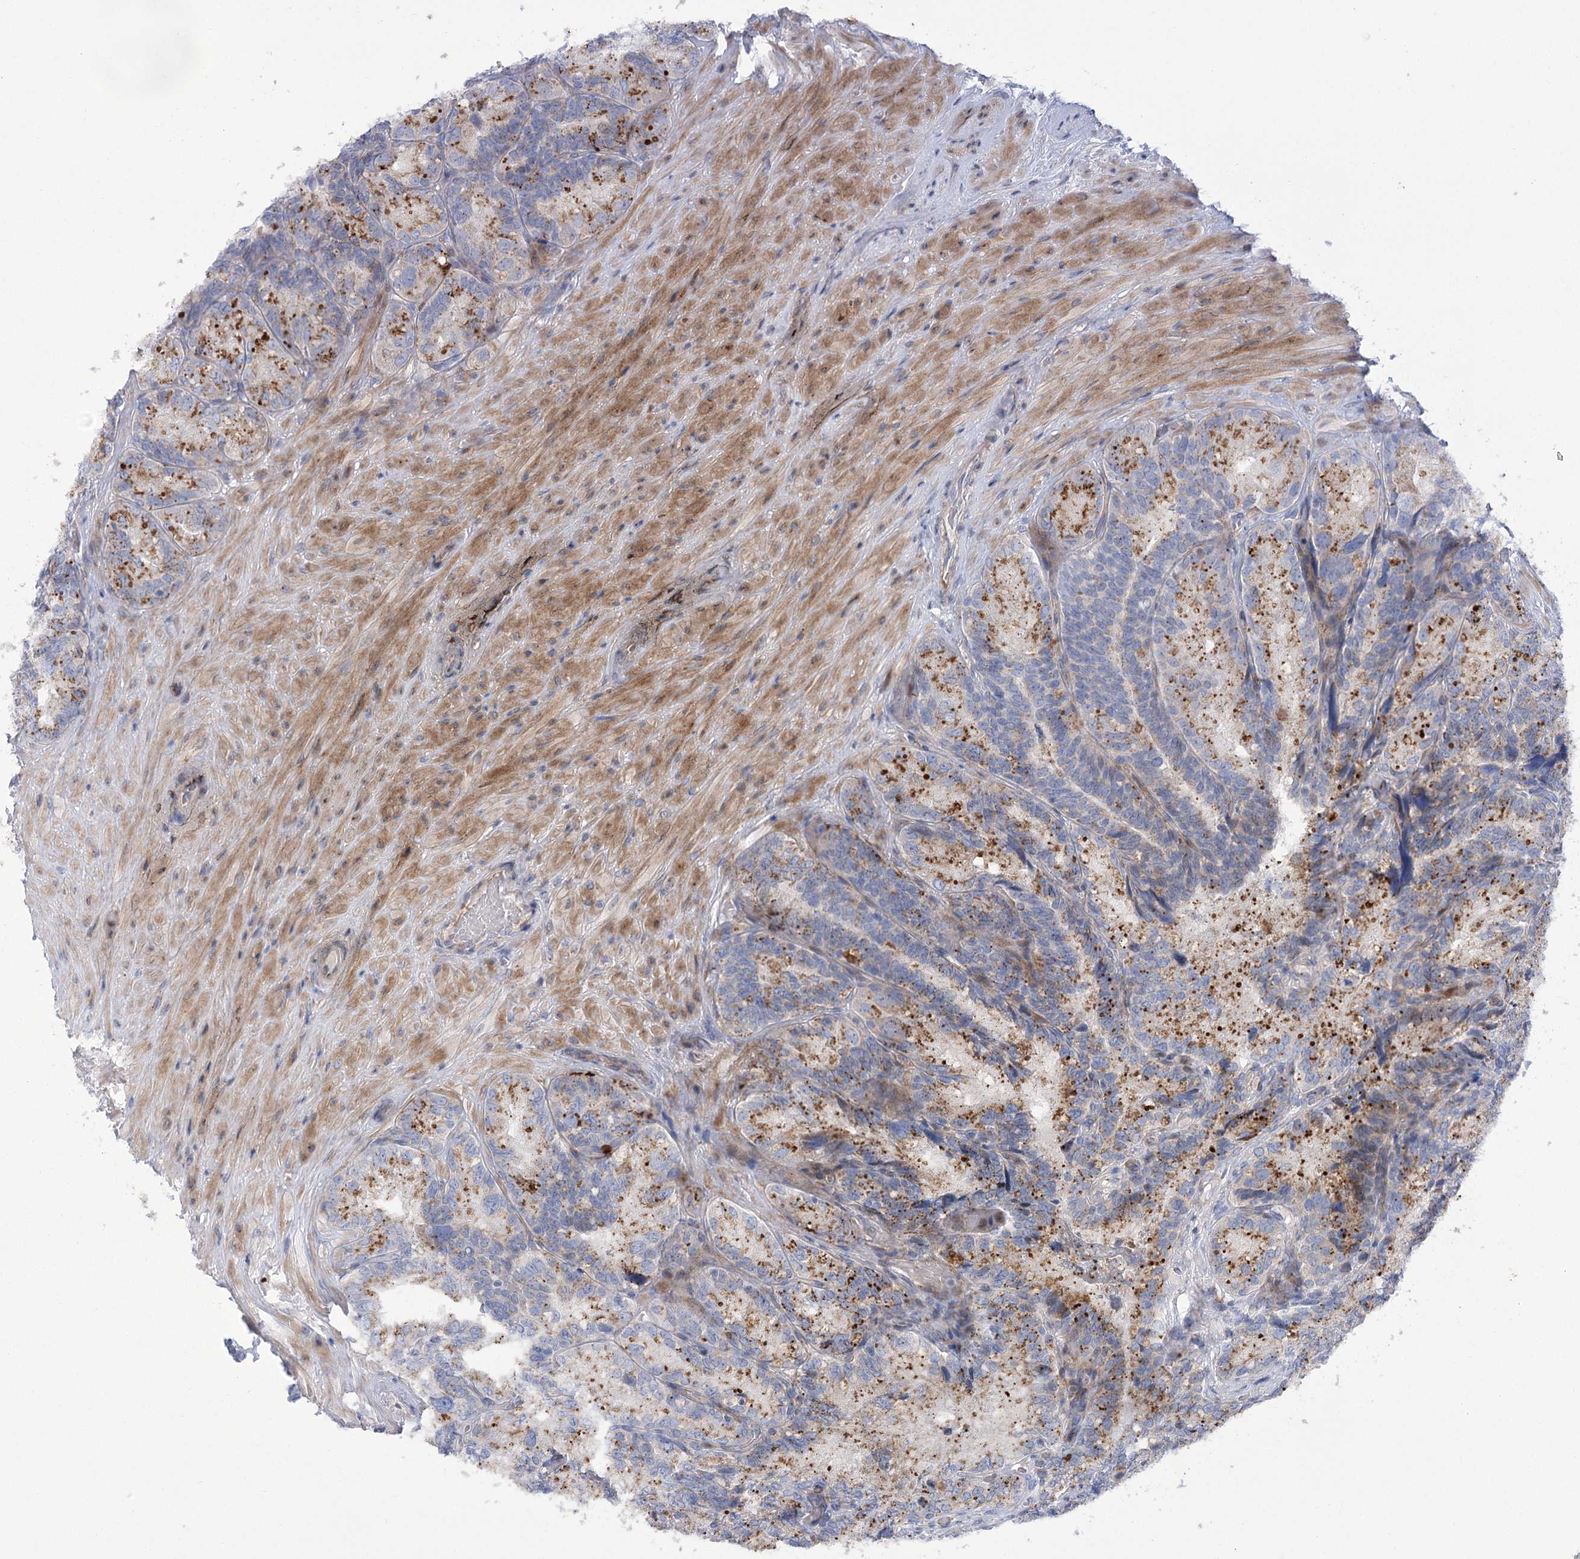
{"staining": {"intensity": "moderate", "quantity": "25%-75%", "location": "cytoplasmic/membranous"}, "tissue": "seminal vesicle", "cell_type": "Glandular cells", "image_type": "normal", "snomed": [{"axis": "morphology", "description": "Normal tissue, NOS"}, {"axis": "topography", "description": "Seminal veicle"}], "caption": "Brown immunohistochemical staining in unremarkable seminal vesicle displays moderate cytoplasmic/membranous positivity in about 25%-75% of glandular cells. The staining is performed using DAB brown chromogen to label protein expression. The nuclei are counter-stained blue using hematoxylin.", "gene": "NME7", "patient": {"sex": "male", "age": 60}}